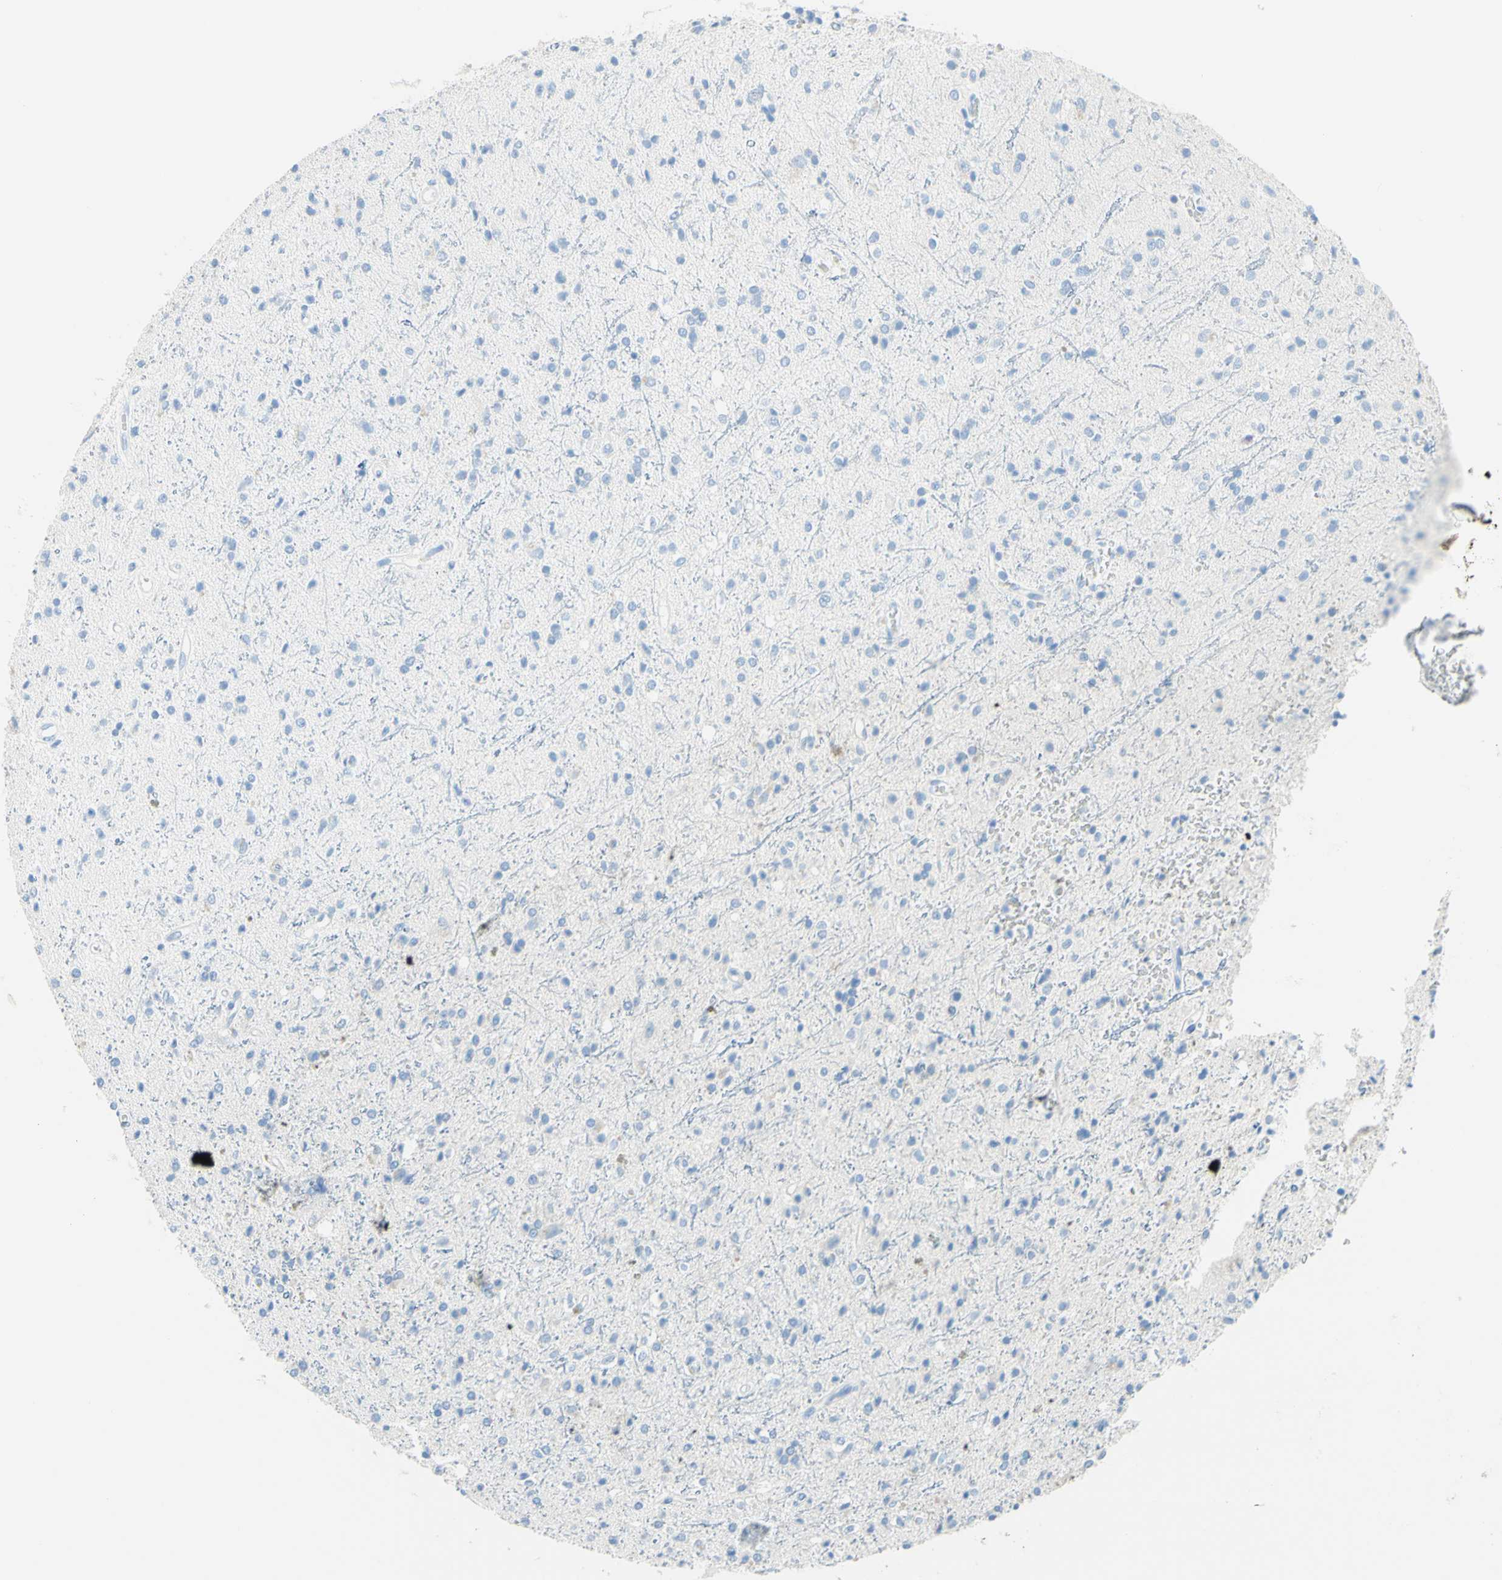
{"staining": {"intensity": "negative", "quantity": "none", "location": "none"}, "tissue": "glioma", "cell_type": "Tumor cells", "image_type": "cancer", "snomed": [{"axis": "morphology", "description": "Glioma, malignant, High grade"}, {"axis": "topography", "description": "Brain"}], "caption": "Malignant glioma (high-grade) was stained to show a protein in brown. There is no significant staining in tumor cells.", "gene": "IL6ST", "patient": {"sex": "male", "age": 47}}